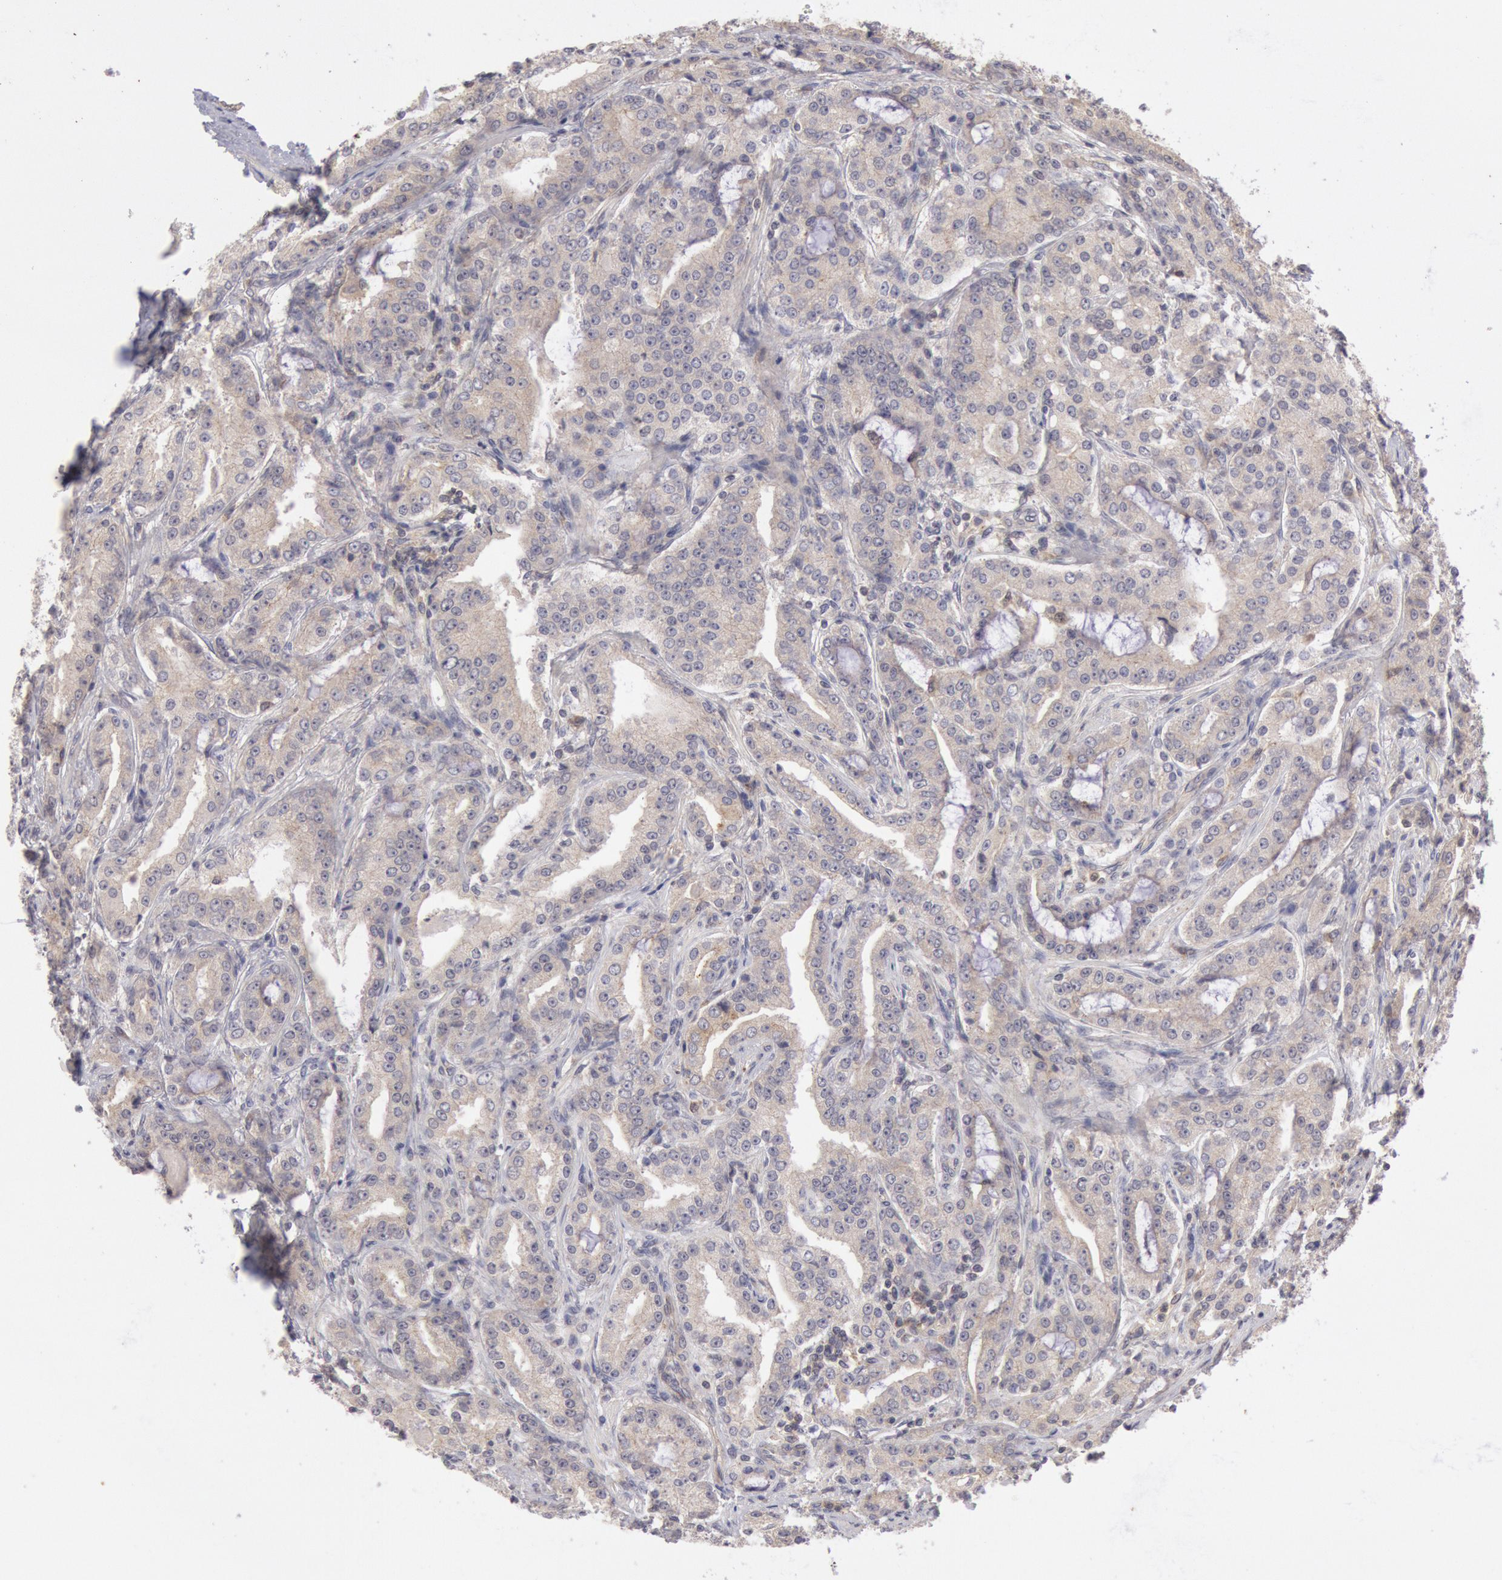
{"staining": {"intensity": "weak", "quantity": "25%-75%", "location": "cytoplasmic/membranous"}, "tissue": "prostate cancer", "cell_type": "Tumor cells", "image_type": "cancer", "snomed": [{"axis": "morphology", "description": "Adenocarcinoma, Medium grade"}, {"axis": "topography", "description": "Prostate"}], "caption": "Human medium-grade adenocarcinoma (prostate) stained with a protein marker shows weak staining in tumor cells.", "gene": "PLA2G6", "patient": {"sex": "male", "age": 72}}